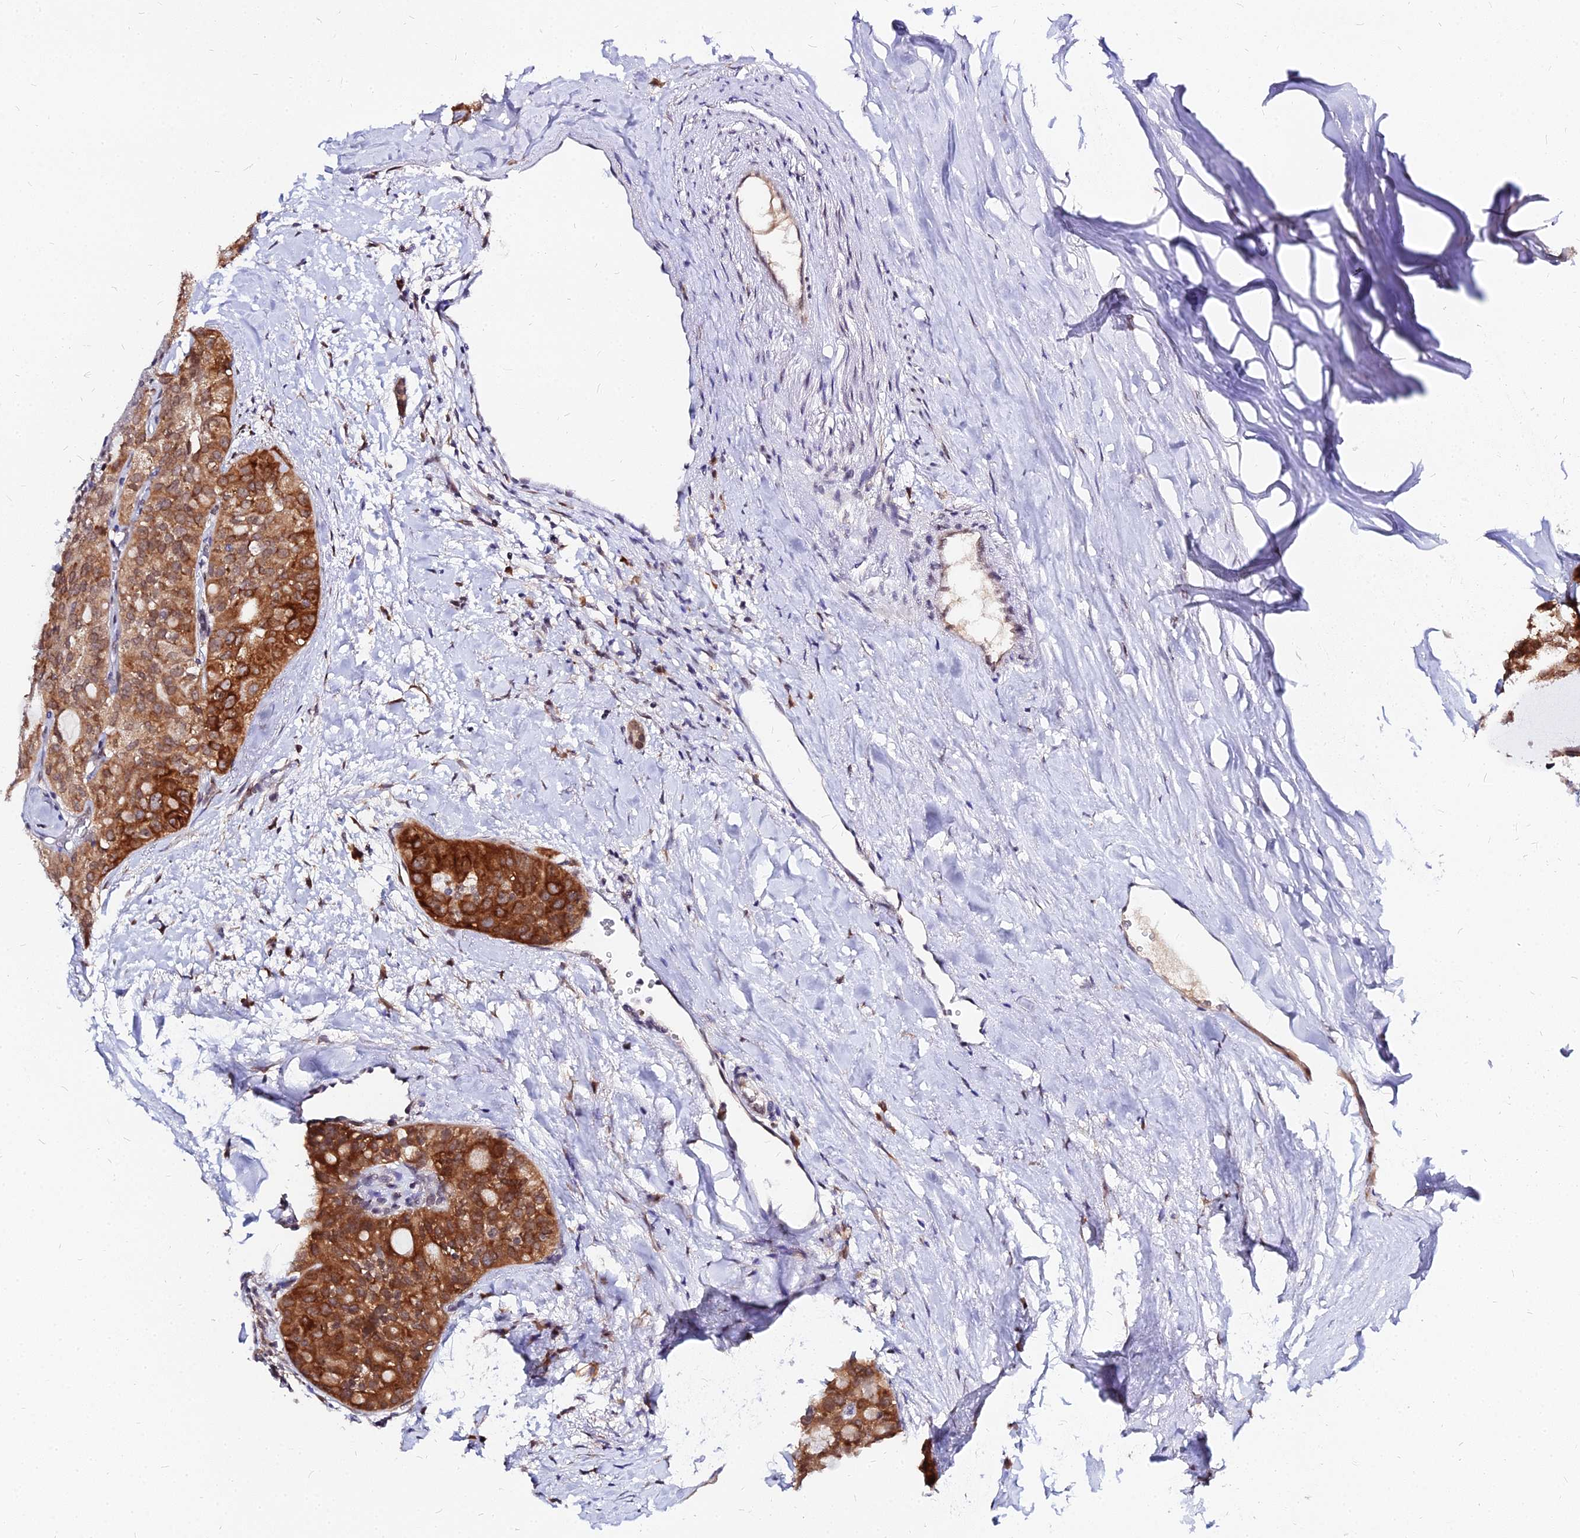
{"staining": {"intensity": "strong", "quantity": ">75%", "location": "cytoplasmic/membranous"}, "tissue": "thyroid cancer", "cell_type": "Tumor cells", "image_type": "cancer", "snomed": [{"axis": "morphology", "description": "Follicular adenoma carcinoma, NOS"}, {"axis": "topography", "description": "Thyroid gland"}], "caption": "Human follicular adenoma carcinoma (thyroid) stained with a brown dye shows strong cytoplasmic/membranous positive positivity in about >75% of tumor cells.", "gene": "RNF121", "patient": {"sex": "male", "age": 75}}